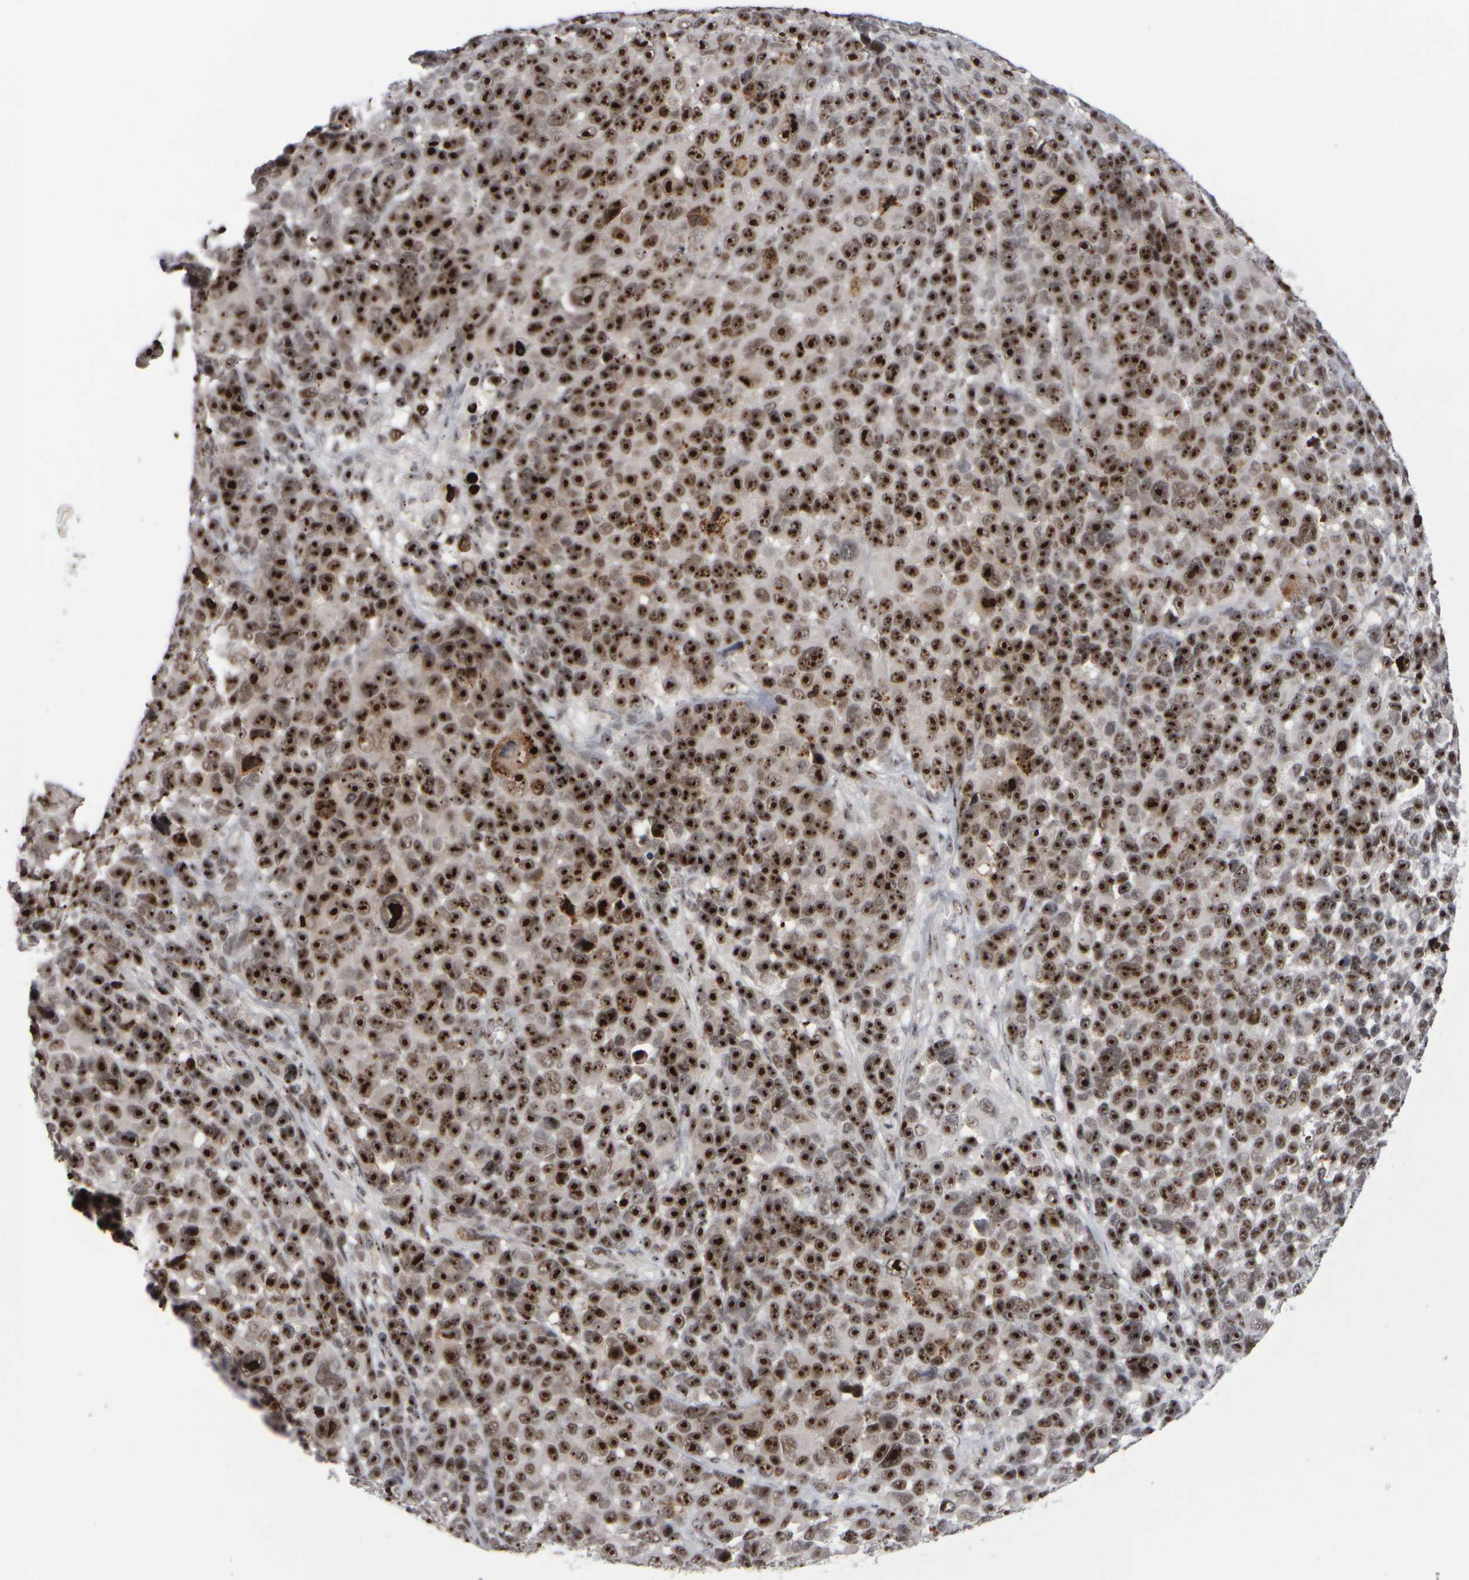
{"staining": {"intensity": "strong", "quantity": ">75%", "location": "nuclear"}, "tissue": "melanoma", "cell_type": "Tumor cells", "image_type": "cancer", "snomed": [{"axis": "morphology", "description": "Malignant melanoma, NOS"}, {"axis": "topography", "description": "Skin"}], "caption": "A micrograph of human melanoma stained for a protein reveals strong nuclear brown staining in tumor cells. (DAB IHC with brightfield microscopy, high magnification).", "gene": "SURF6", "patient": {"sex": "male", "age": 53}}